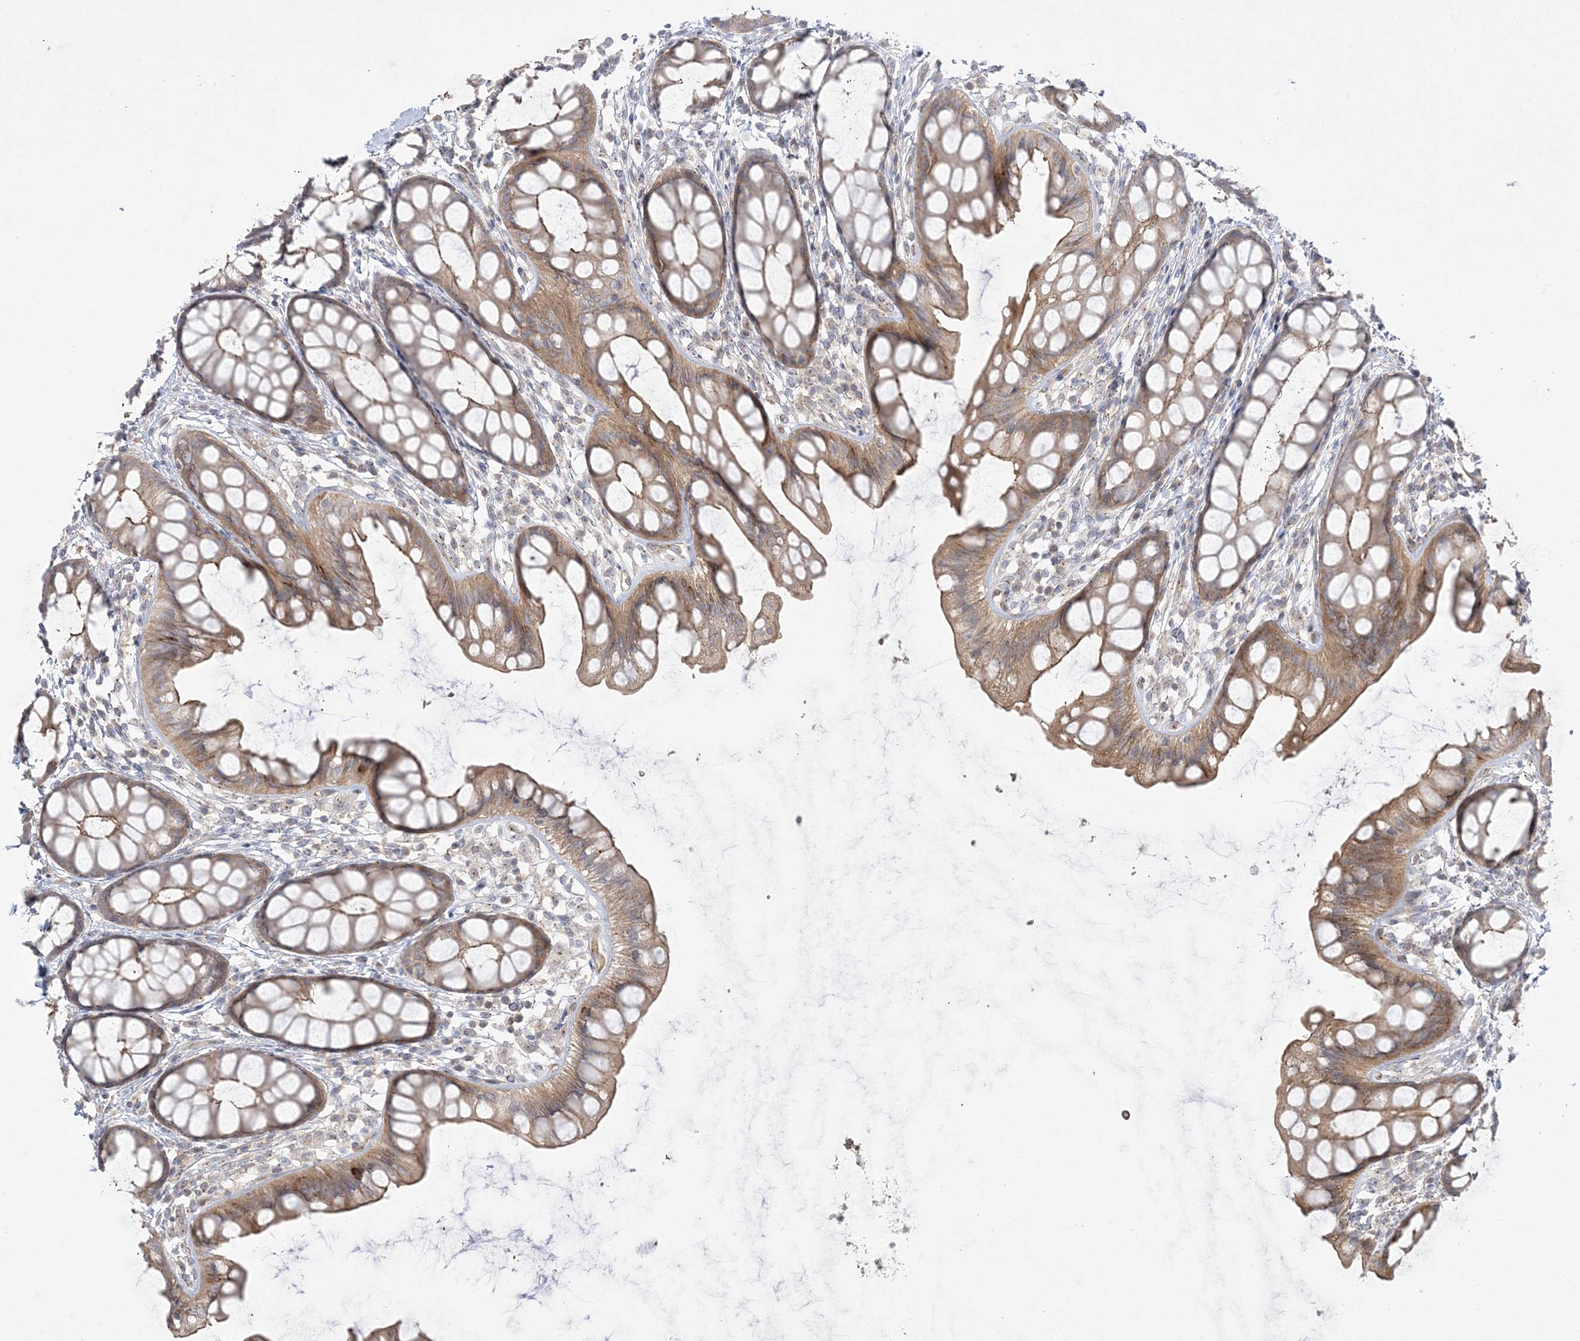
{"staining": {"intensity": "moderate", "quantity": ">75%", "location": "cytoplasmic/membranous"}, "tissue": "rectum", "cell_type": "Glandular cells", "image_type": "normal", "snomed": [{"axis": "morphology", "description": "Normal tissue, NOS"}, {"axis": "topography", "description": "Rectum"}], "caption": "An immunohistochemistry (IHC) micrograph of normal tissue is shown. Protein staining in brown labels moderate cytoplasmic/membranous positivity in rectum within glandular cells. (brown staining indicates protein expression, while blue staining denotes nuclei).", "gene": "ADAMTS12", "patient": {"sex": "female", "age": 65}}